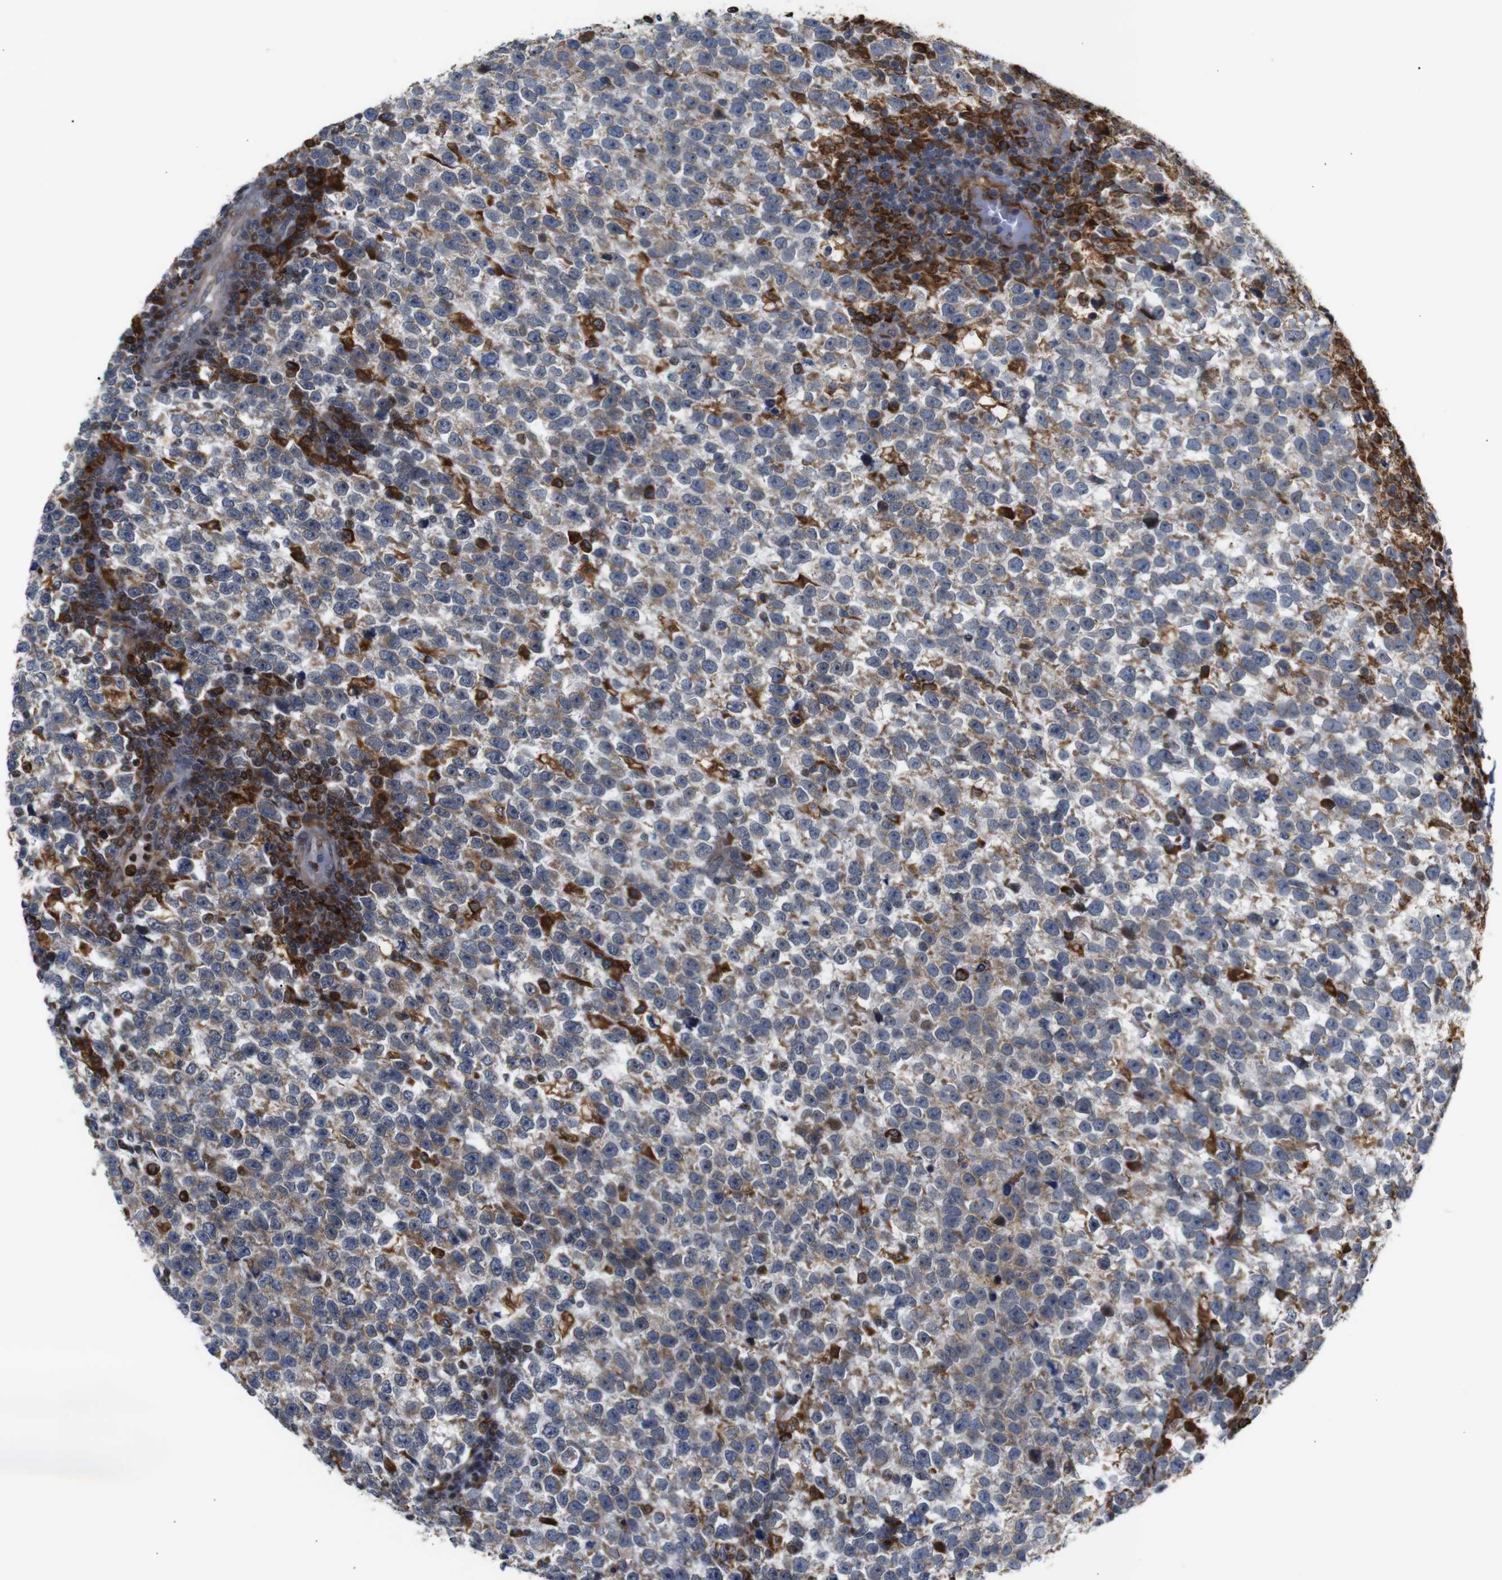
{"staining": {"intensity": "weak", "quantity": "25%-75%", "location": "cytoplasmic/membranous"}, "tissue": "testis cancer", "cell_type": "Tumor cells", "image_type": "cancer", "snomed": [{"axis": "morphology", "description": "Normal tissue, NOS"}, {"axis": "morphology", "description": "Seminoma, NOS"}, {"axis": "topography", "description": "Testis"}], "caption": "Weak cytoplasmic/membranous protein expression is present in approximately 25%-75% of tumor cells in seminoma (testis). The staining was performed using DAB to visualize the protein expression in brown, while the nuclei were stained in blue with hematoxylin (Magnification: 20x).", "gene": "PTPN1", "patient": {"sex": "male", "age": 43}}